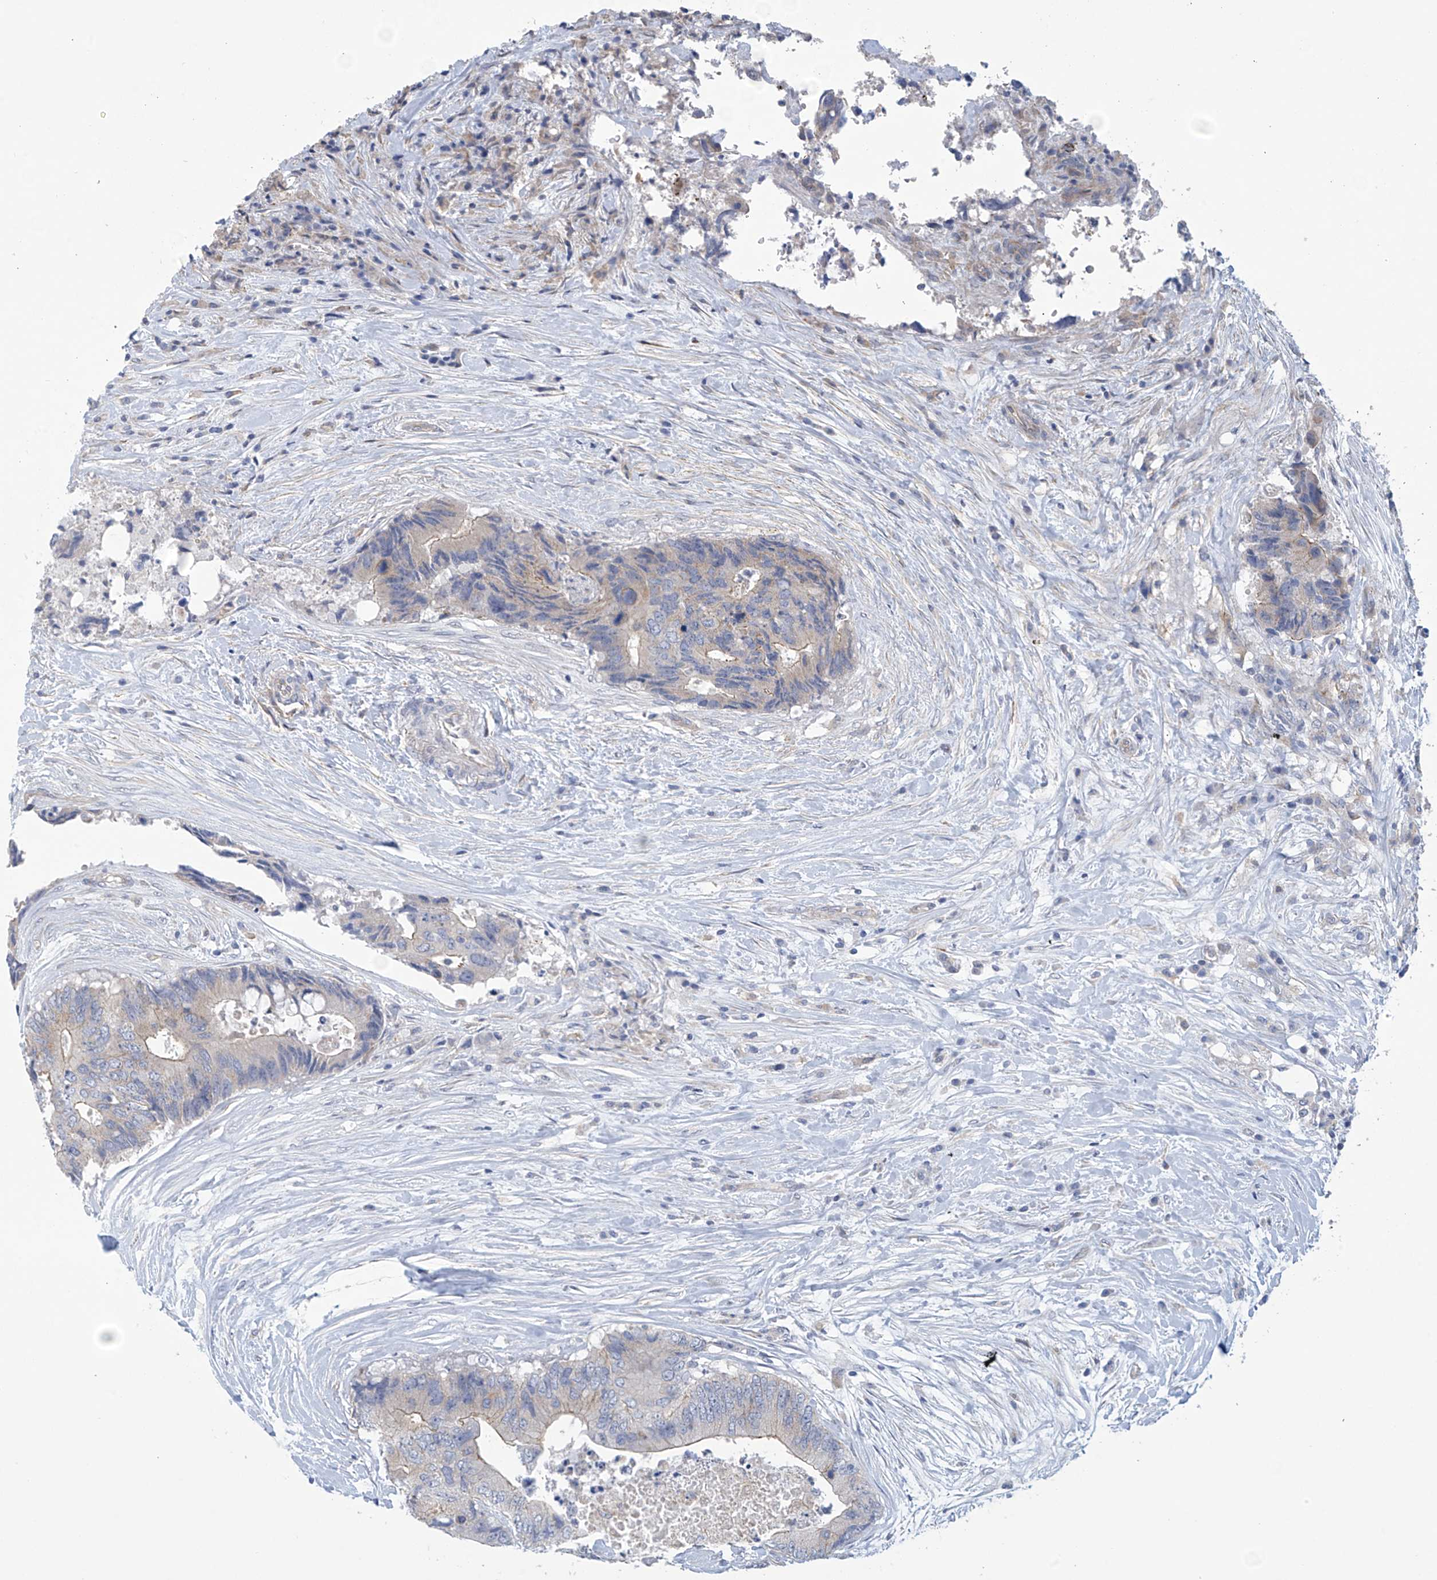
{"staining": {"intensity": "weak", "quantity": "25%-75%", "location": "cytoplasmic/membranous"}, "tissue": "colorectal cancer", "cell_type": "Tumor cells", "image_type": "cancer", "snomed": [{"axis": "morphology", "description": "Adenocarcinoma, NOS"}, {"axis": "topography", "description": "Colon"}], "caption": "Approximately 25%-75% of tumor cells in colorectal adenocarcinoma show weak cytoplasmic/membranous protein staining as visualized by brown immunohistochemical staining.", "gene": "ABHD13", "patient": {"sex": "male", "age": 71}}